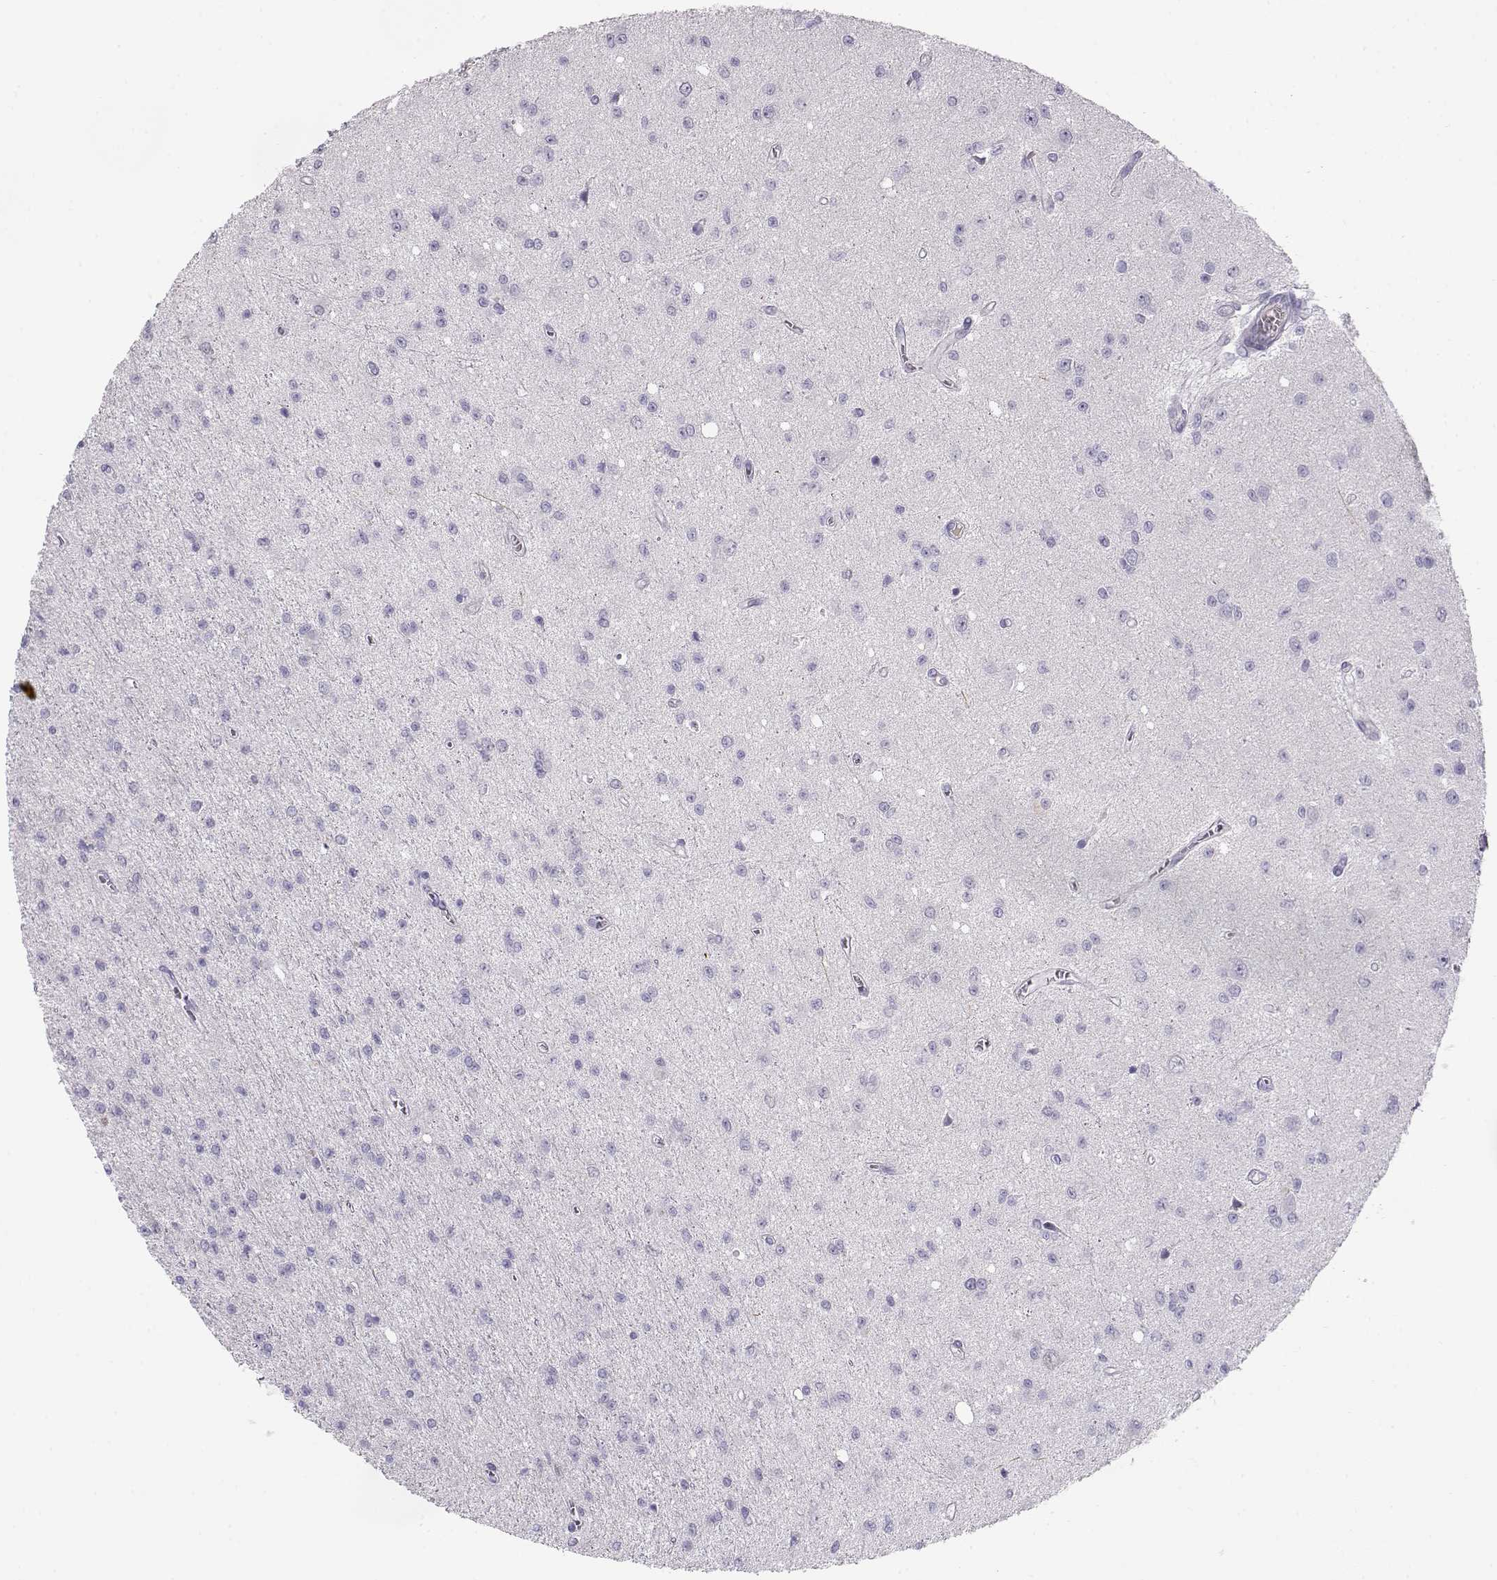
{"staining": {"intensity": "negative", "quantity": "none", "location": "none"}, "tissue": "glioma", "cell_type": "Tumor cells", "image_type": "cancer", "snomed": [{"axis": "morphology", "description": "Glioma, malignant, Low grade"}, {"axis": "topography", "description": "Brain"}], "caption": "The histopathology image displays no significant staining in tumor cells of glioma.", "gene": "OPN5", "patient": {"sex": "female", "age": 45}}